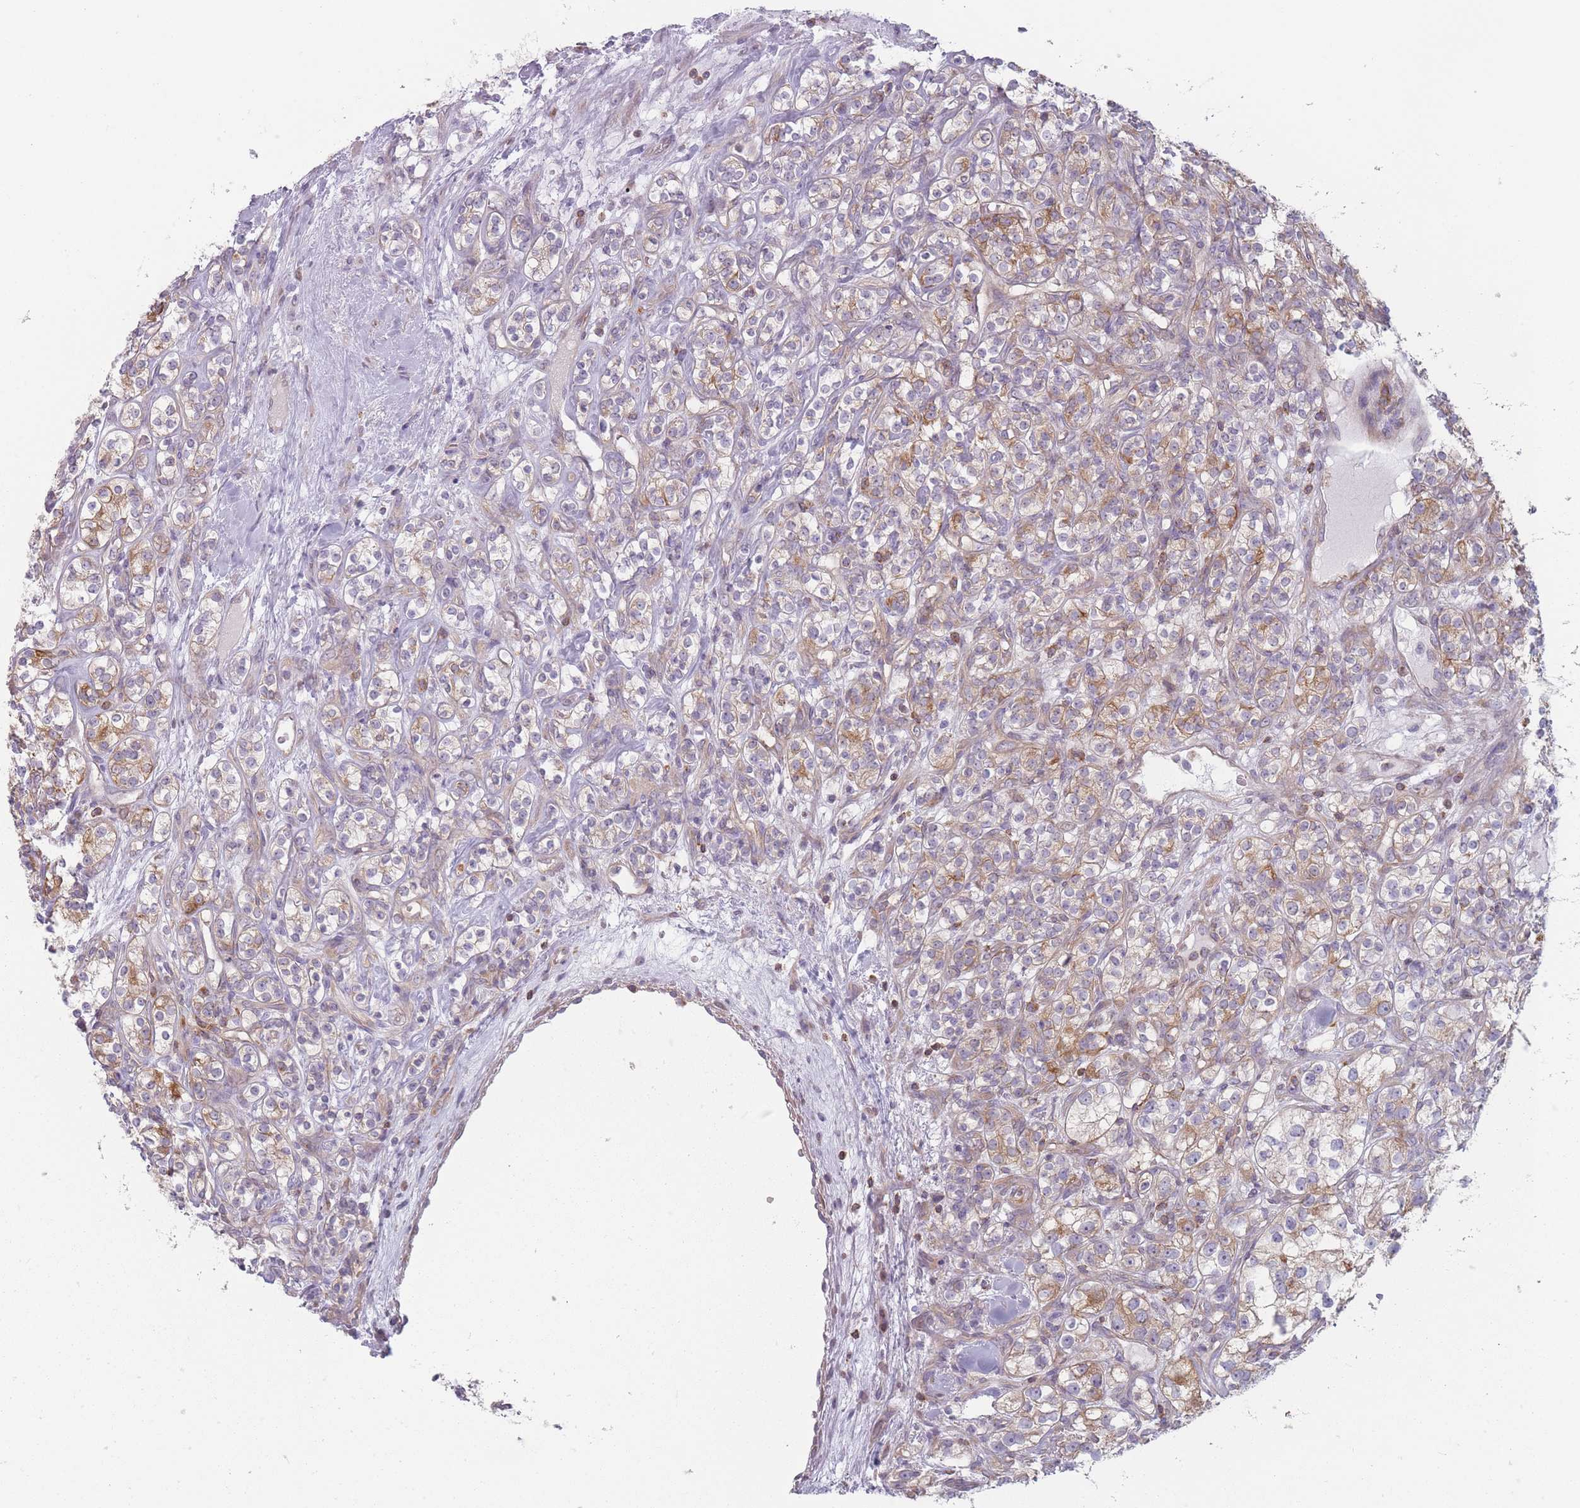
{"staining": {"intensity": "moderate", "quantity": "25%-75%", "location": "cytoplasmic/membranous"}, "tissue": "renal cancer", "cell_type": "Tumor cells", "image_type": "cancer", "snomed": [{"axis": "morphology", "description": "Adenocarcinoma, NOS"}, {"axis": "topography", "description": "Kidney"}], "caption": "Renal adenocarcinoma was stained to show a protein in brown. There is medium levels of moderate cytoplasmic/membranous expression in approximately 25%-75% of tumor cells.", "gene": "HSBP1L1", "patient": {"sex": "male", "age": 77}}